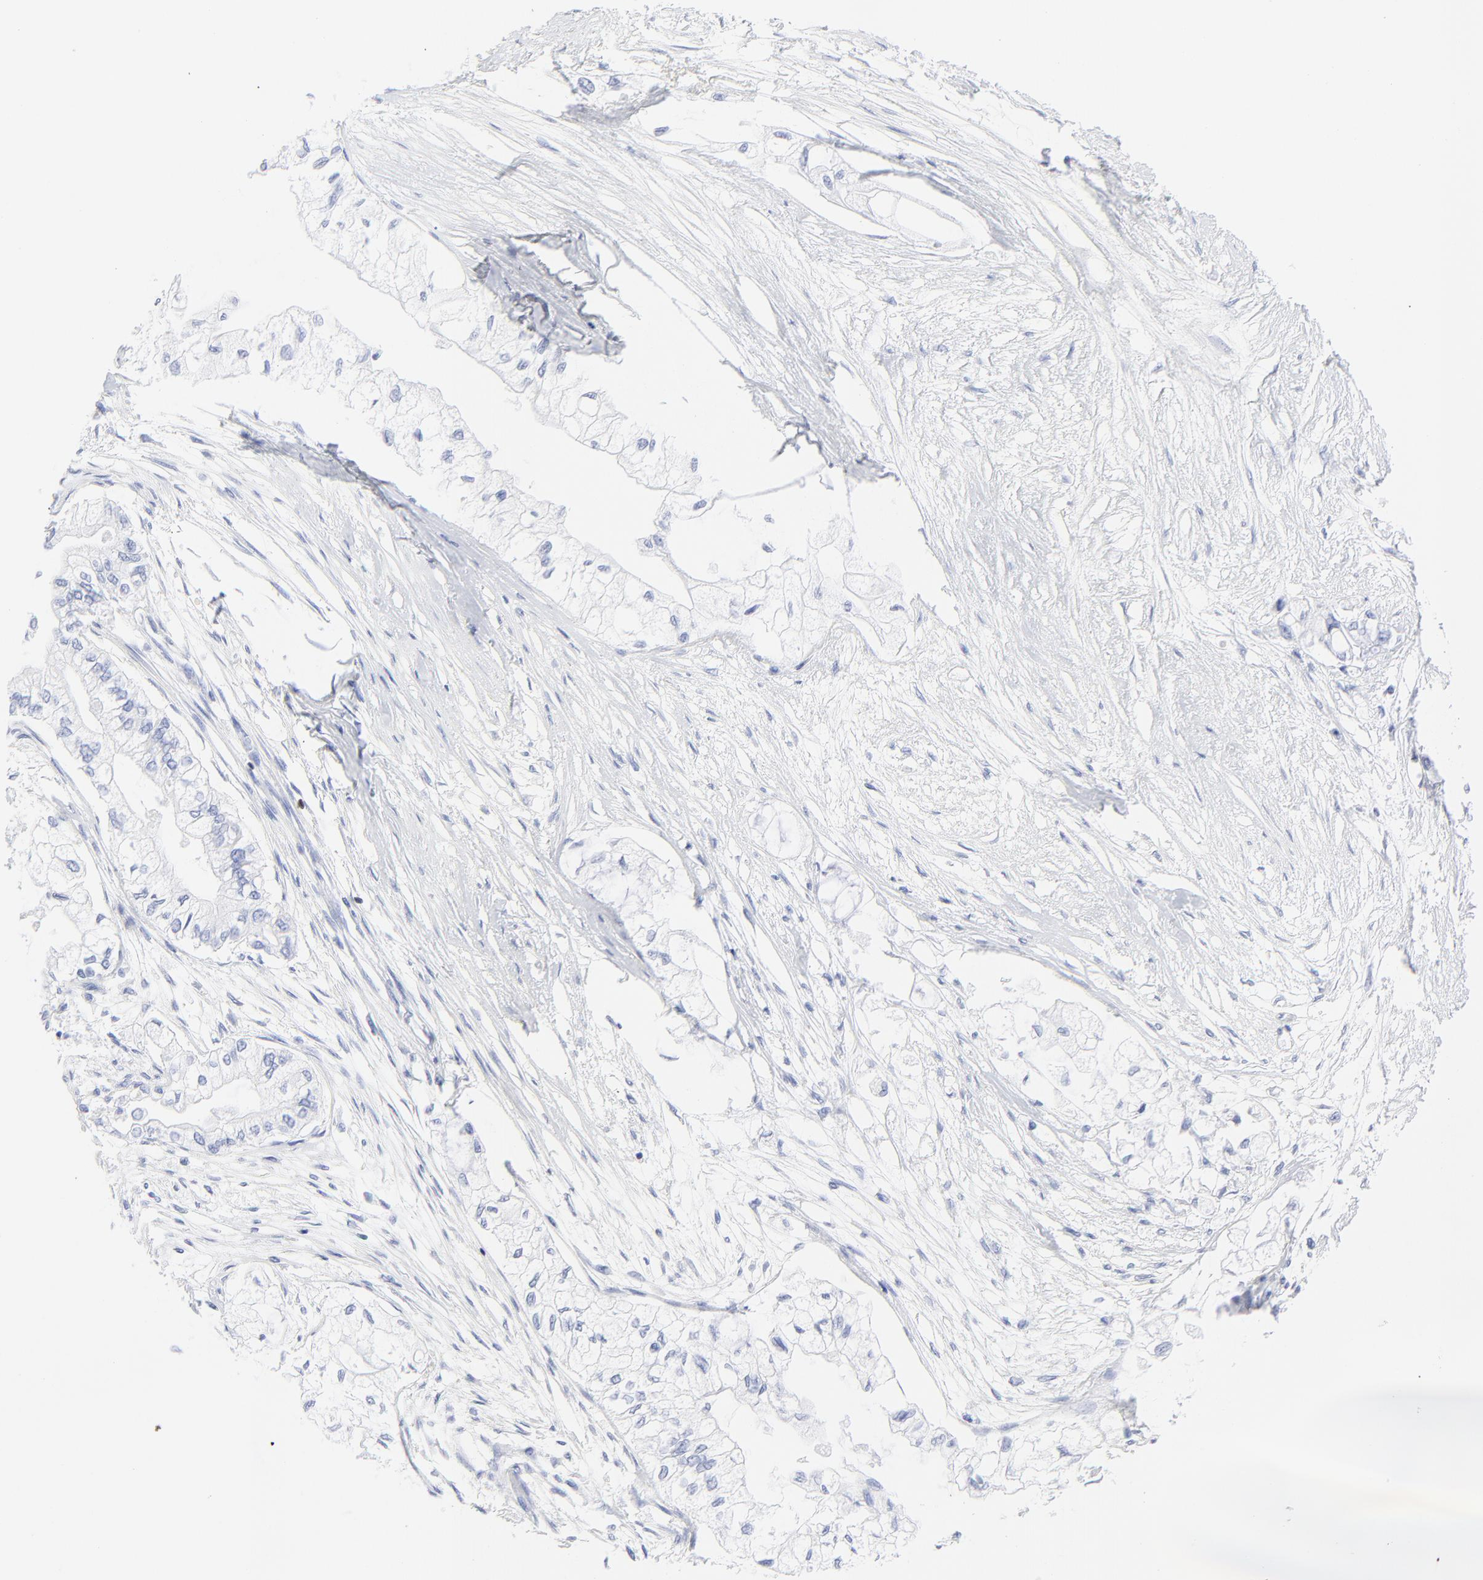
{"staining": {"intensity": "negative", "quantity": "none", "location": "none"}, "tissue": "pancreatic cancer", "cell_type": "Tumor cells", "image_type": "cancer", "snomed": [{"axis": "morphology", "description": "Adenocarcinoma, NOS"}, {"axis": "topography", "description": "Pancreas"}], "caption": "IHC histopathology image of pancreatic adenocarcinoma stained for a protein (brown), which exhibits no staining in tumor cells.", "gene": "ZAP70", "patient": {"sex": "male", "age": 79}}